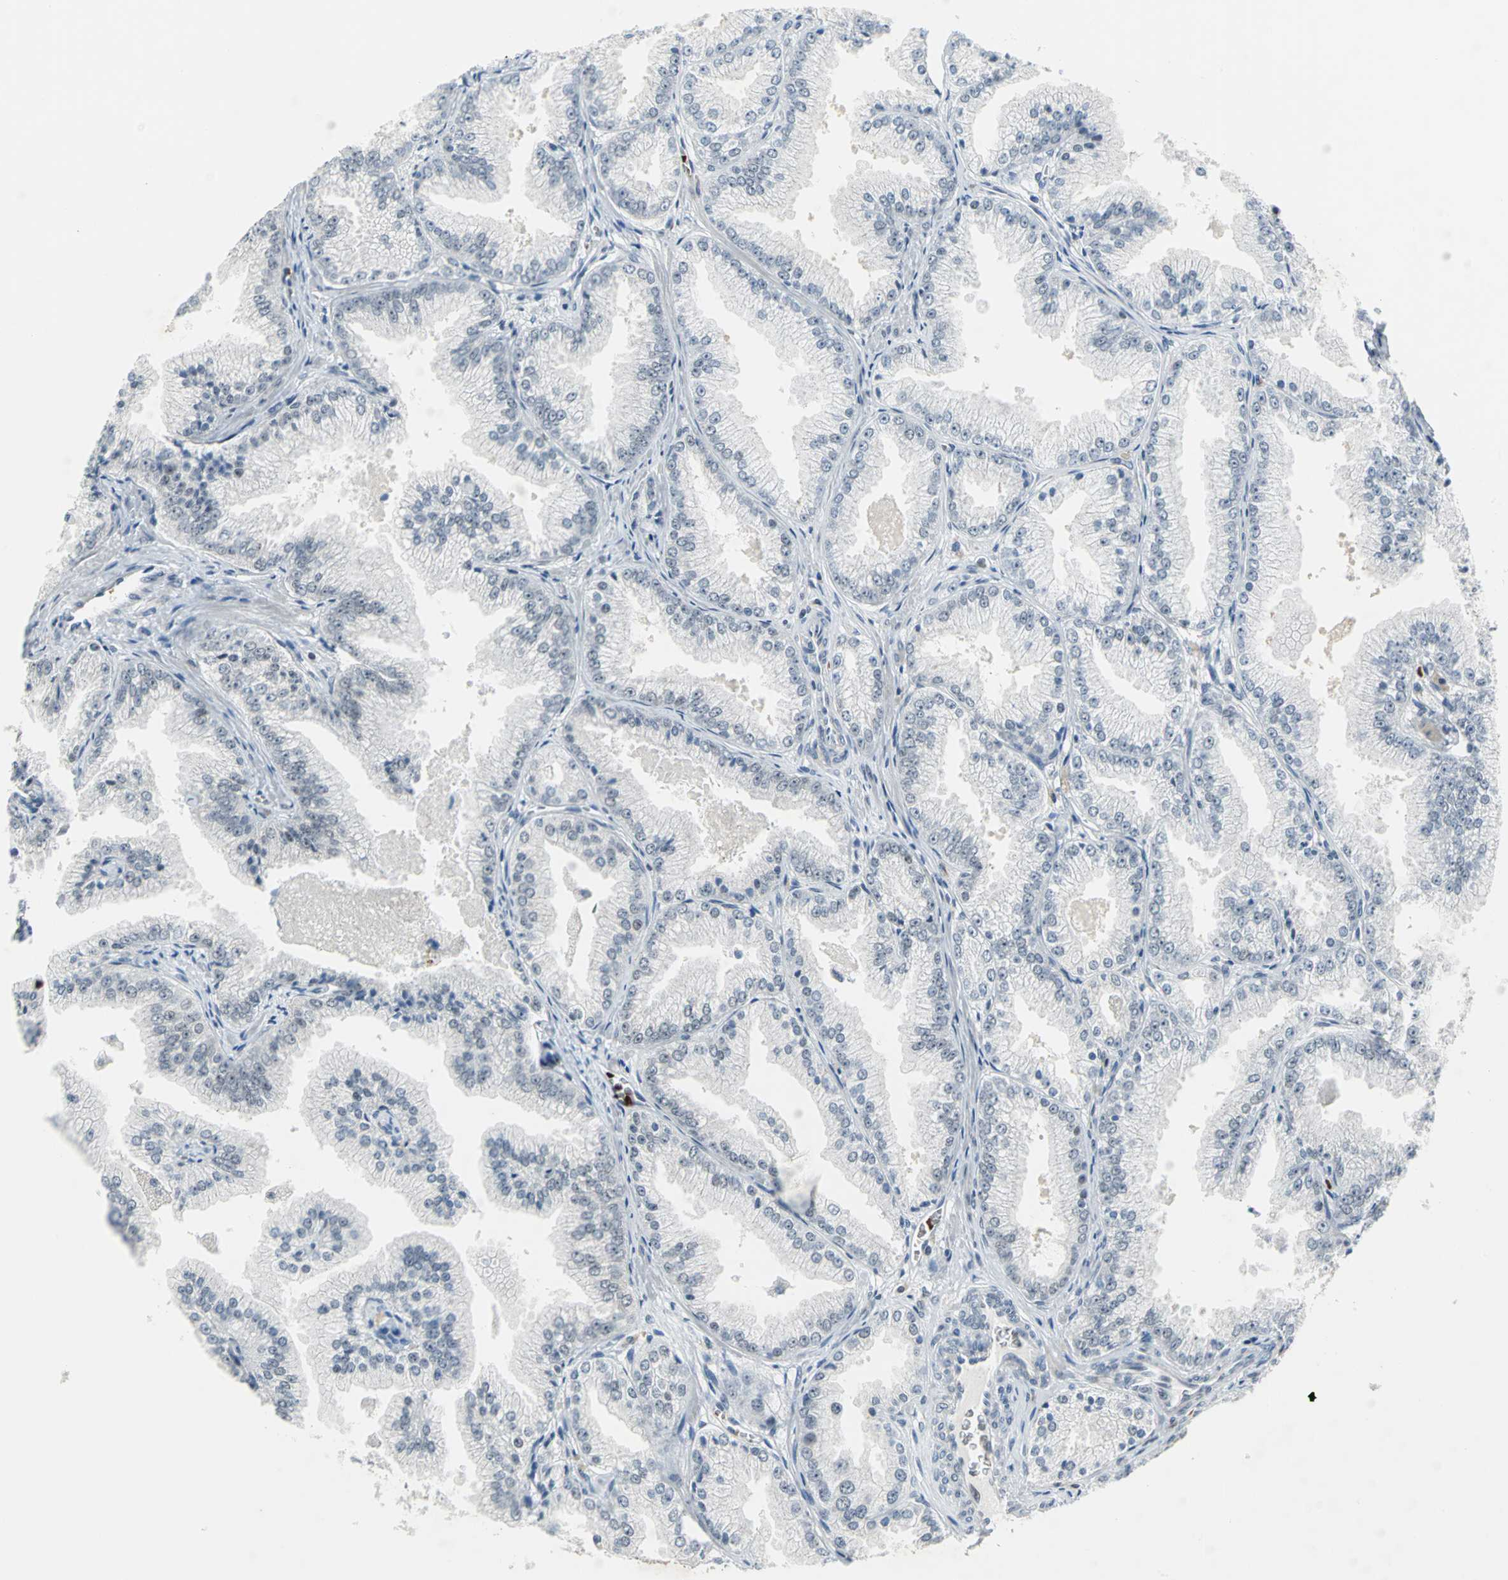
{"staining": {"intensity": "weak", "quantity": "25%-75%", "location": "nuclear"}, "tissue": "prostate cancer", "cell_type": "Tumor cells", "image_type": "cancer", "snomed": [{"axis": "morphology", "description": "Adenocarcinoma, High grade"}, {"axis": "topography", "description": "Prostate"}], "caption": "Adenocarcinoma (high-grade) (prostate) was stained to show a protein in brown. There is low levels of weak nuclear positivity in about 25%-75% of tumor cells. The staining was performed using DAB to visualize the protein expression in brown, while the nuclei were stained in blue with hematoxylin (Magnification: 20x).", "gene": "GLI3", "patient": {"sex": "male", "age": 61}}